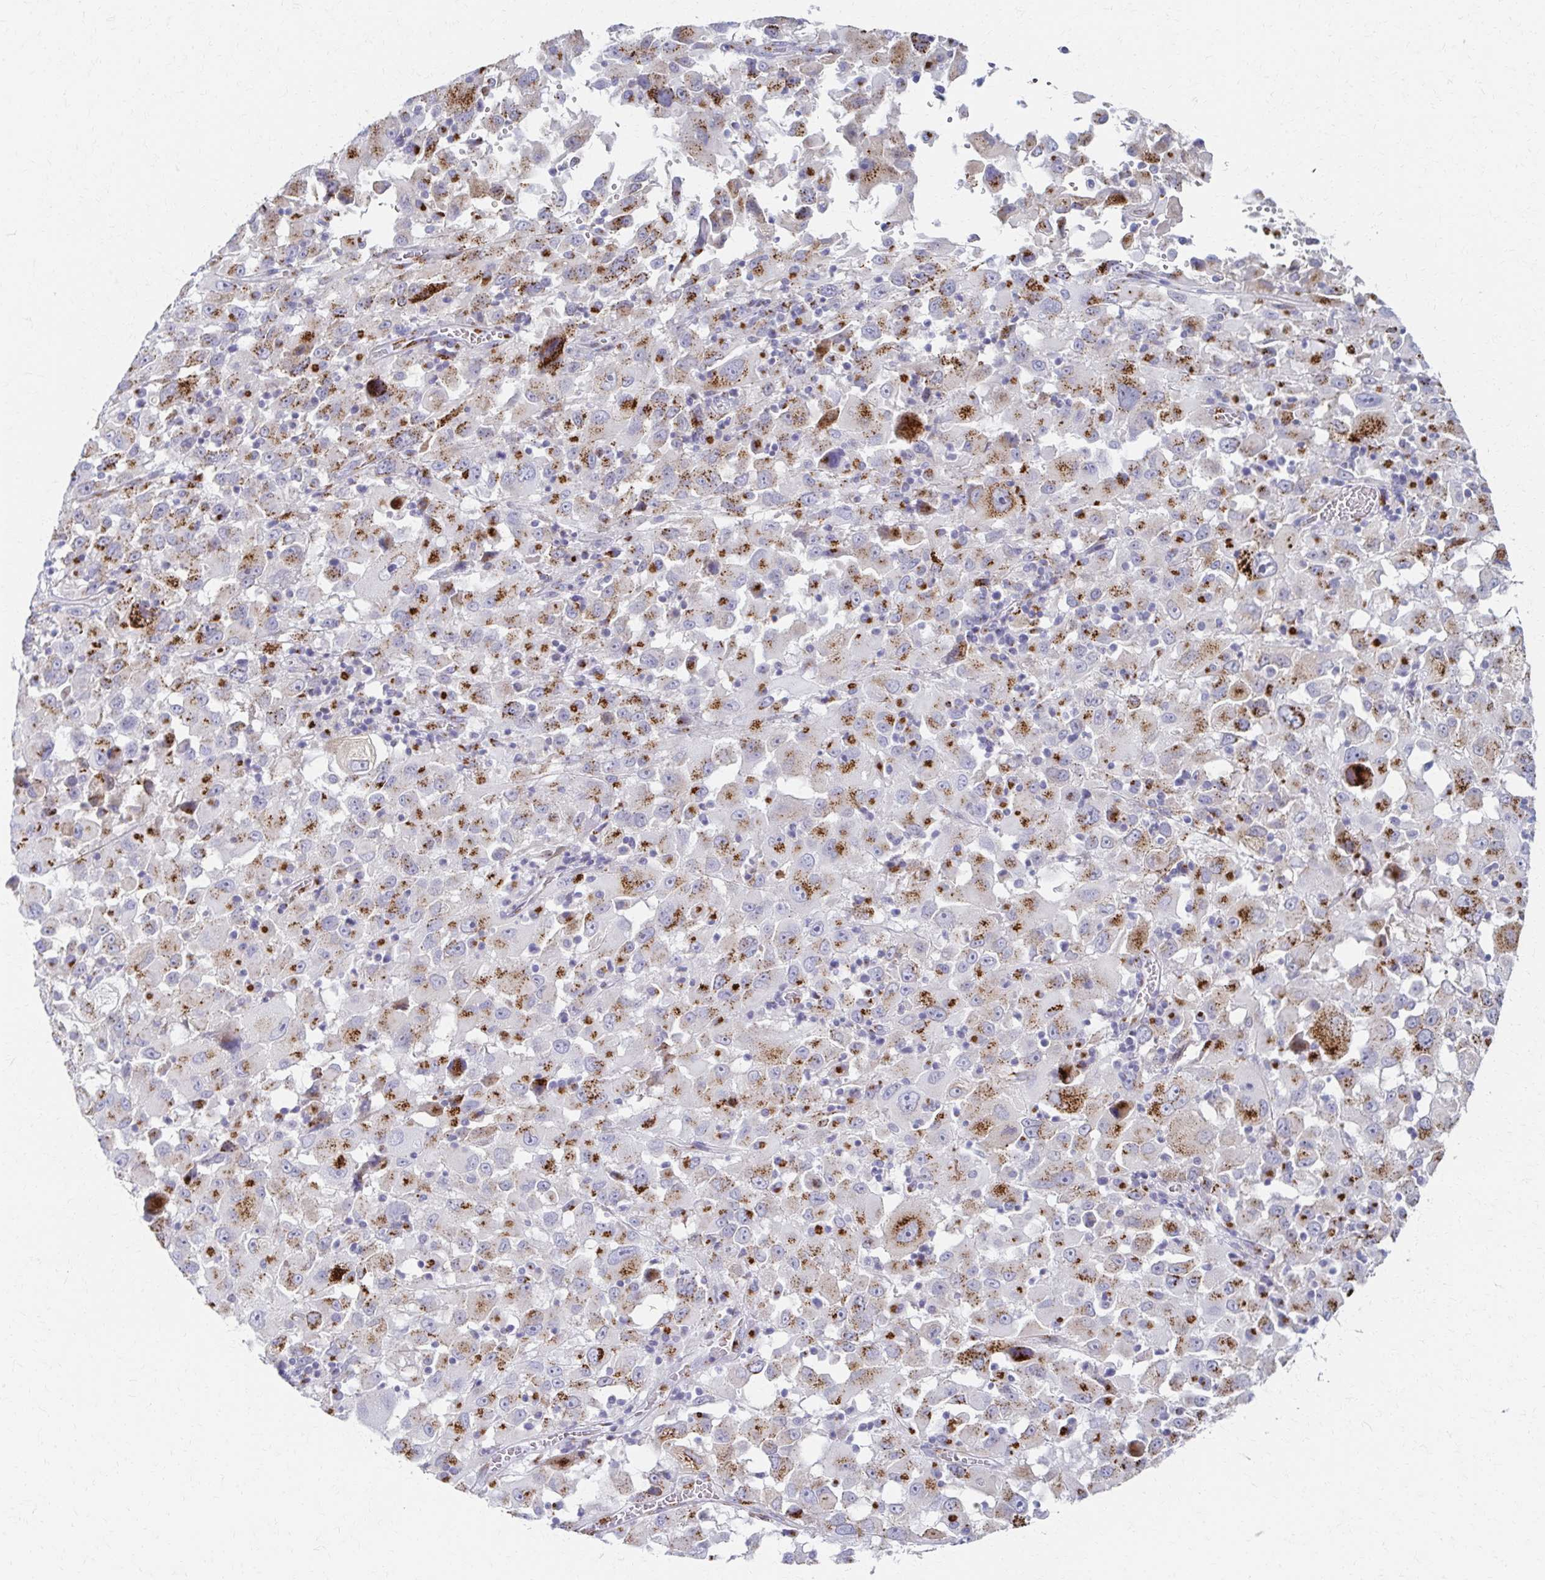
{"staining": {"intensity": "moderate", "quantity": ">75%", "location": "cytoplasmic/membranous"}, "tissue": "melanoma", "cell_type": "Tumor cells", "image_type": "cancer", "snomed": [{"axis": "morphology", "description": "Malignant melanoma, Metastatic site"}, {"axis": "topography", "description": "Soft tissue"}], "caption": "Malignant melanoma (metastatic site) stained for a protein demonstrates moderate cytoplasmic/membranous positivity in tumor cells.", "gene": "TM9SF1", "patient": {"sex": "male", "age": 50}}